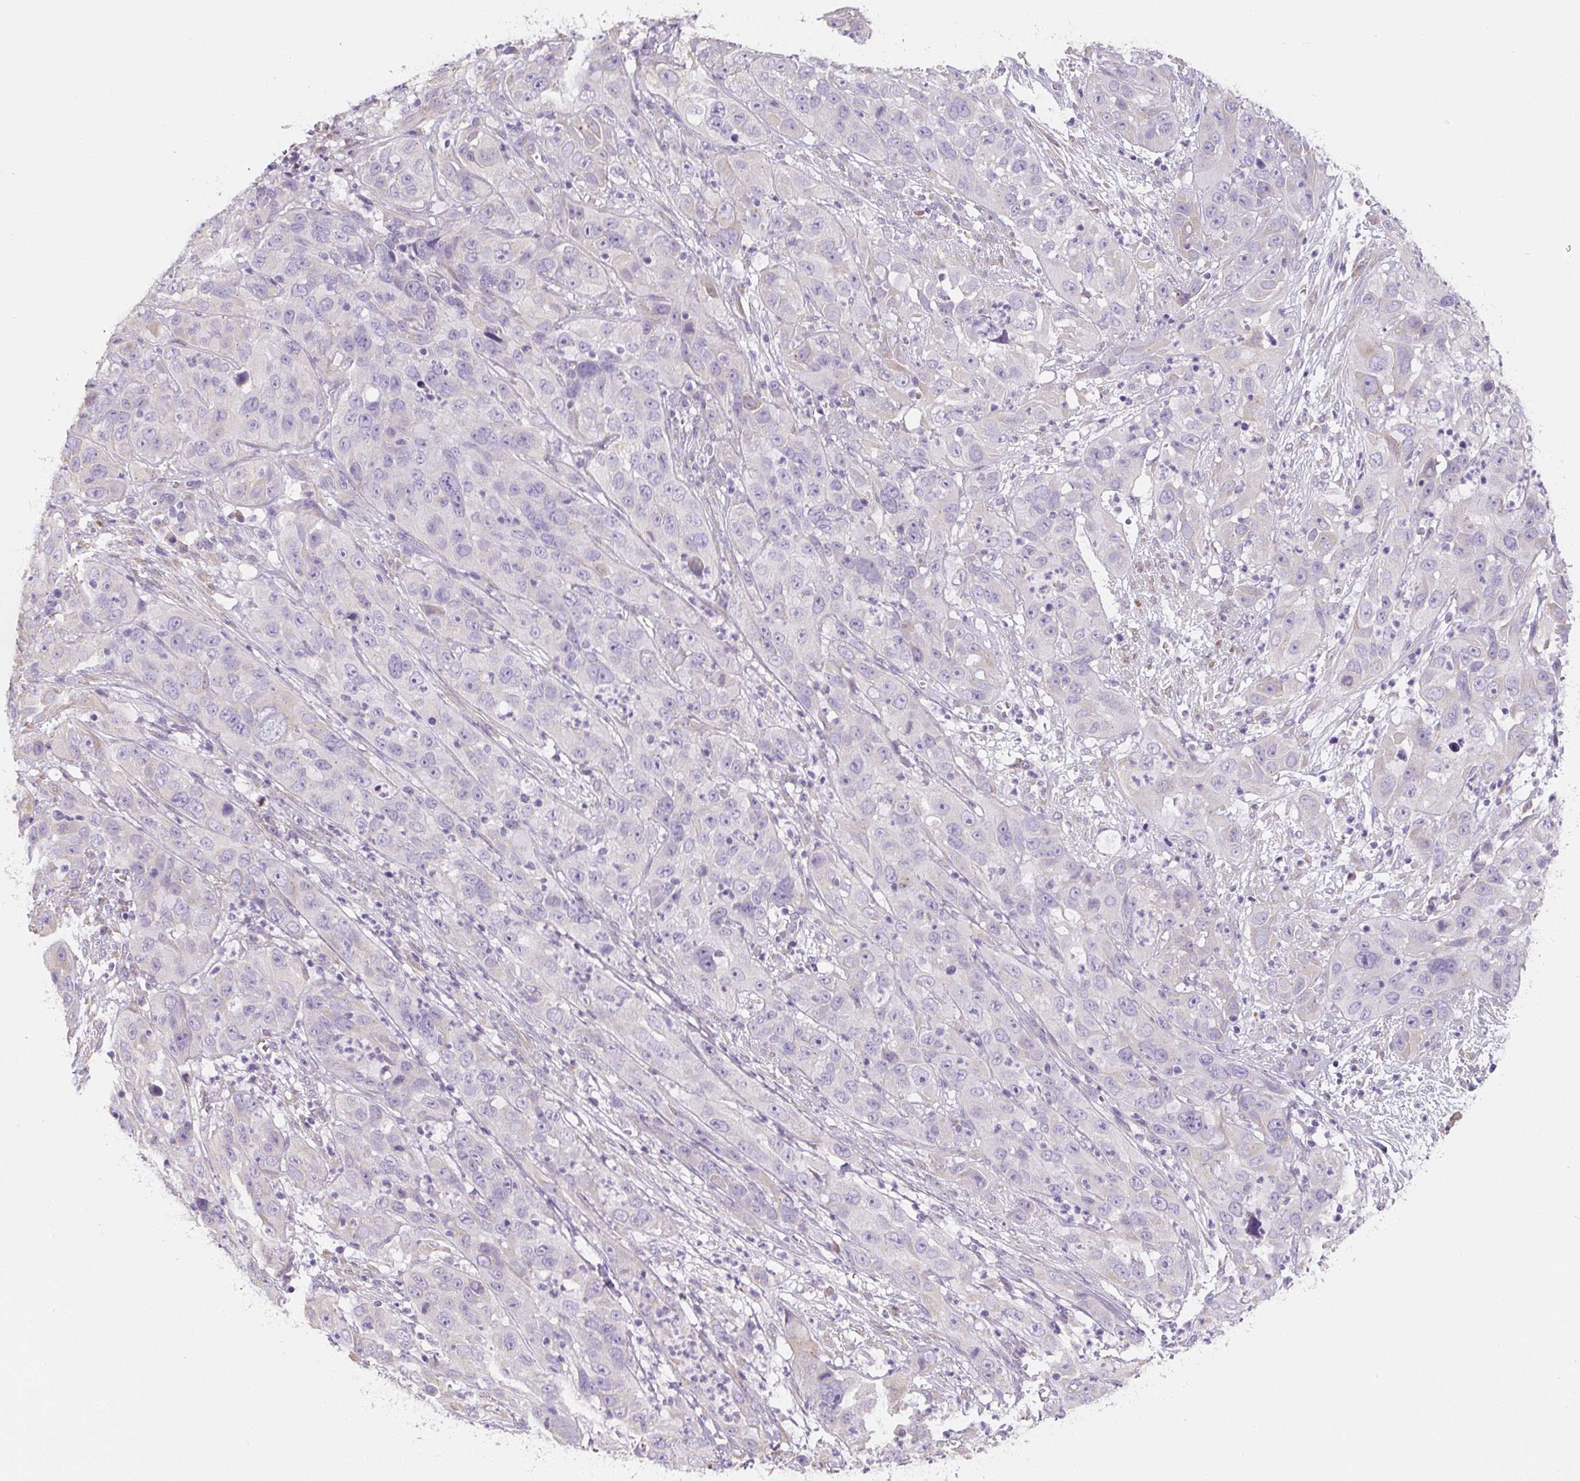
{"staining": {"intensity": "weak", "quantity": "<25%", "location": "cytoplasmic/membranous"}, "tissue": "cervical cancer", "cell_type": "Tumor cells", "image_type": "cancer", "snomed": [{"axis": "morphology", "description": "Squamous cell carcinoma, NOS"}, {"axis": "topography", "description": "Cervix"}], "caption": "A histopathology image of cervical squamous cell carcinoma stained for a protein shows no brown staining in tumor cells.", "gene": "PWWP3B", "patient": {"sex": "female", "age": 32}}